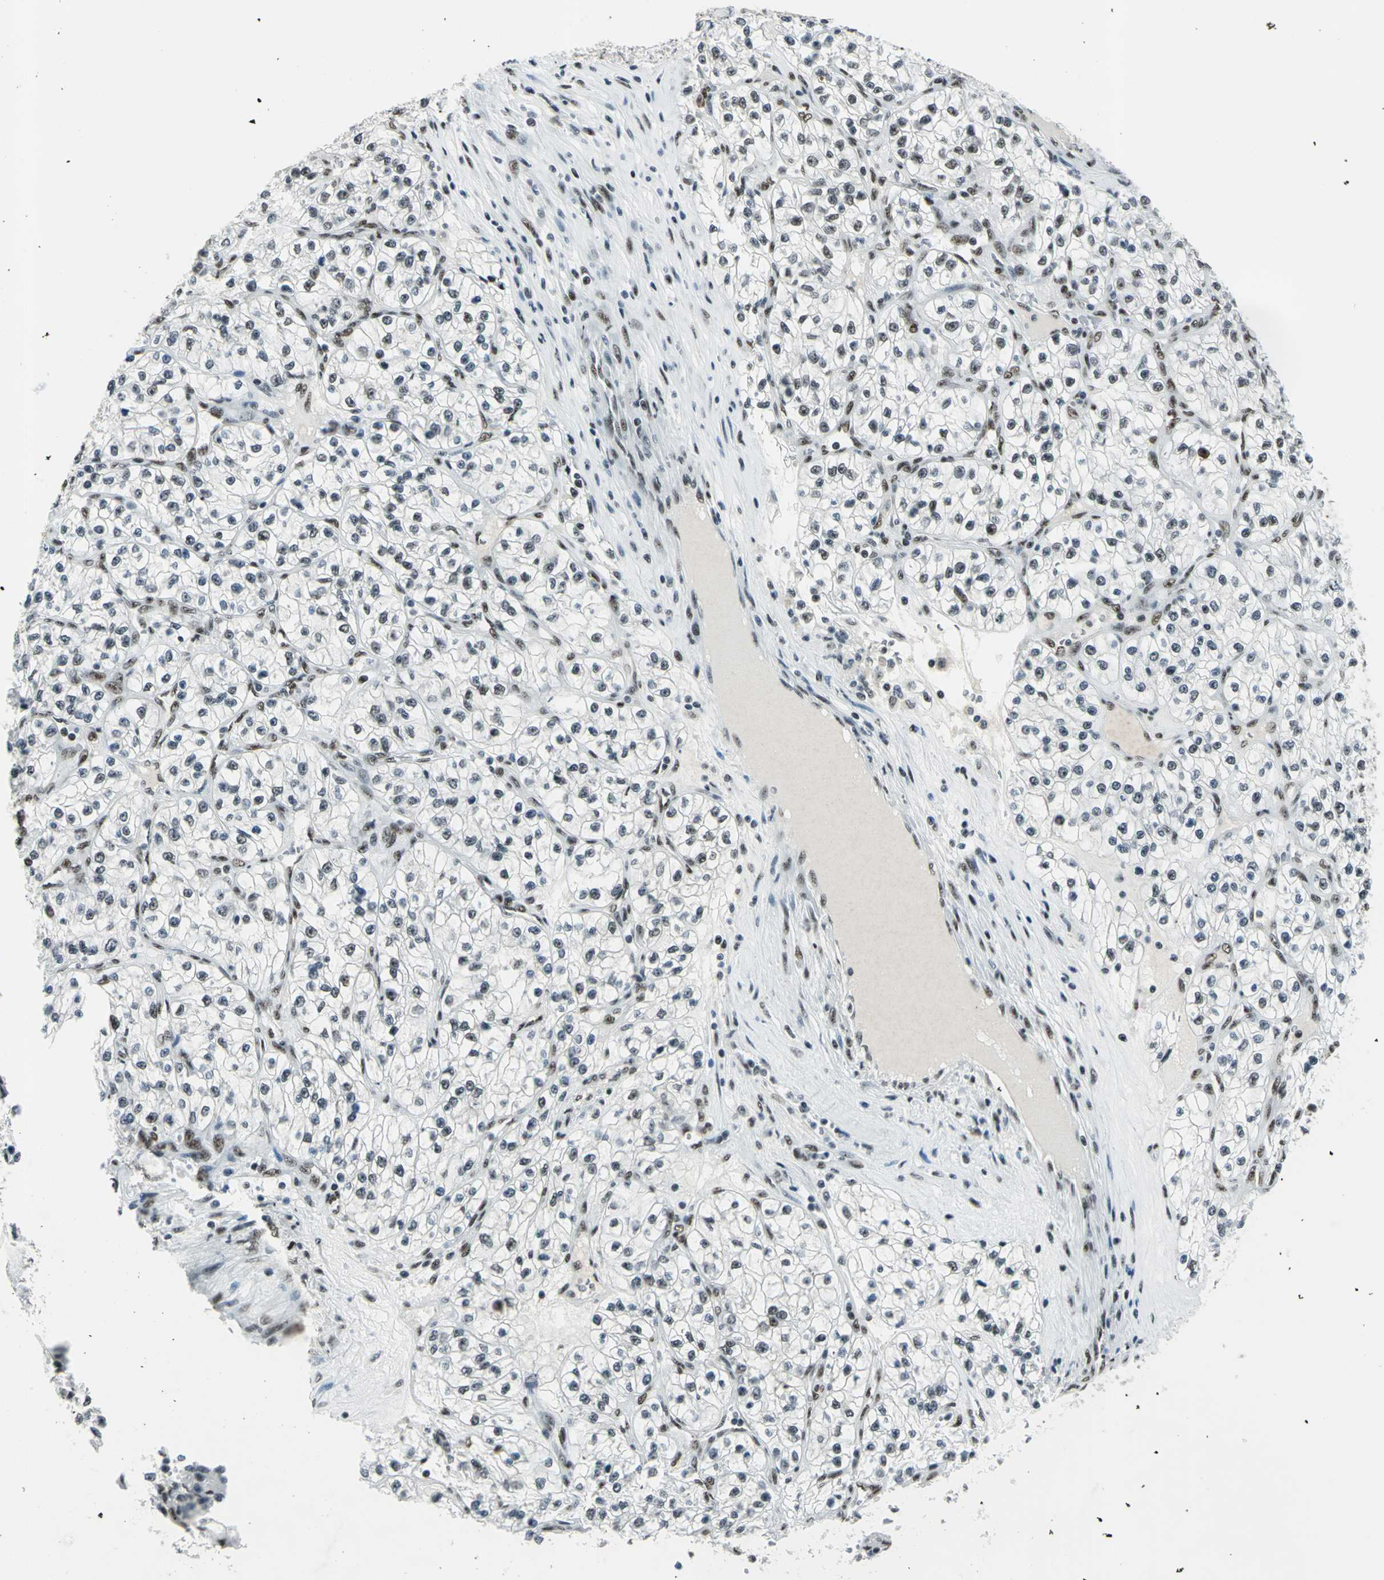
{"staining": {"intensity": "moderate", "quantity": "<25%", "location": "nuclear"}, "tissue": "renal cancer", "cell_type": "Tumor cells", "image_type": "cancer", "snomed": [{"axis": "morphology", "description": "Adenocarcinoma, NOS"}, {"axis": "topography", "description": "Kidney"}], "caption": "Renal cancer stained for a protein shows moderate nuclear positivity in tumor cells. (brown staining indicates protein expression, while blue staining denotes nuclei).", "gene": "KAT6B", "patient": {"sex": "female", "age": 57}}